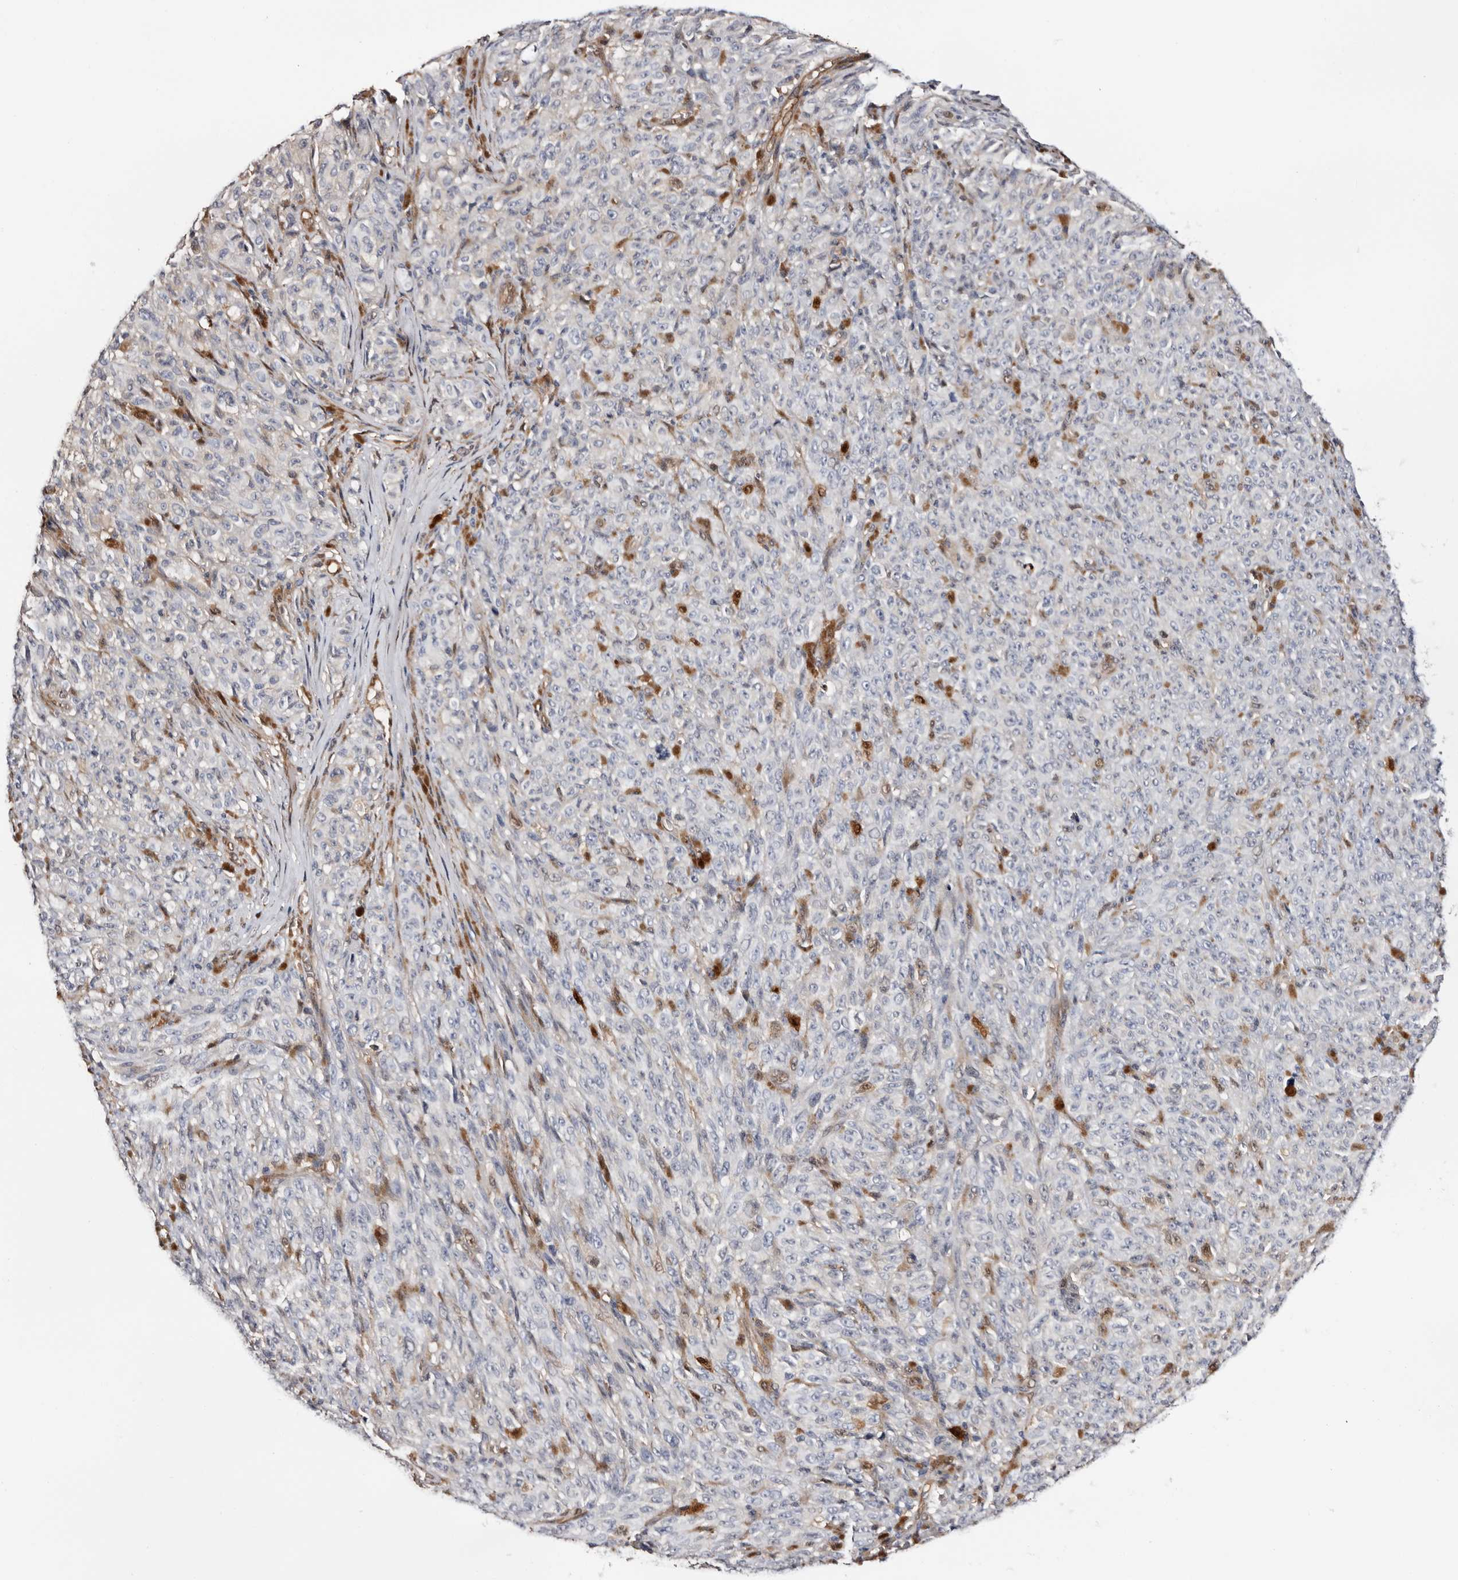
{"staining": {"intensity": "negative", "quantity": "none", "location": "none"}, "tissue": "melanoma", "cell_type": "Tumor cells", "image_type": "cancer", "snomed": [{"axis": "morphology", "description": "Malignant melanoma, NOS"}, {"axis": "topography", "description": "Skin"}], "caption": "Protein analysis of malignant melanoma reveals no significant positivity in tumor cells.", "gene": "TP53I3", "patient": {"sex": "female", "age": 82}}